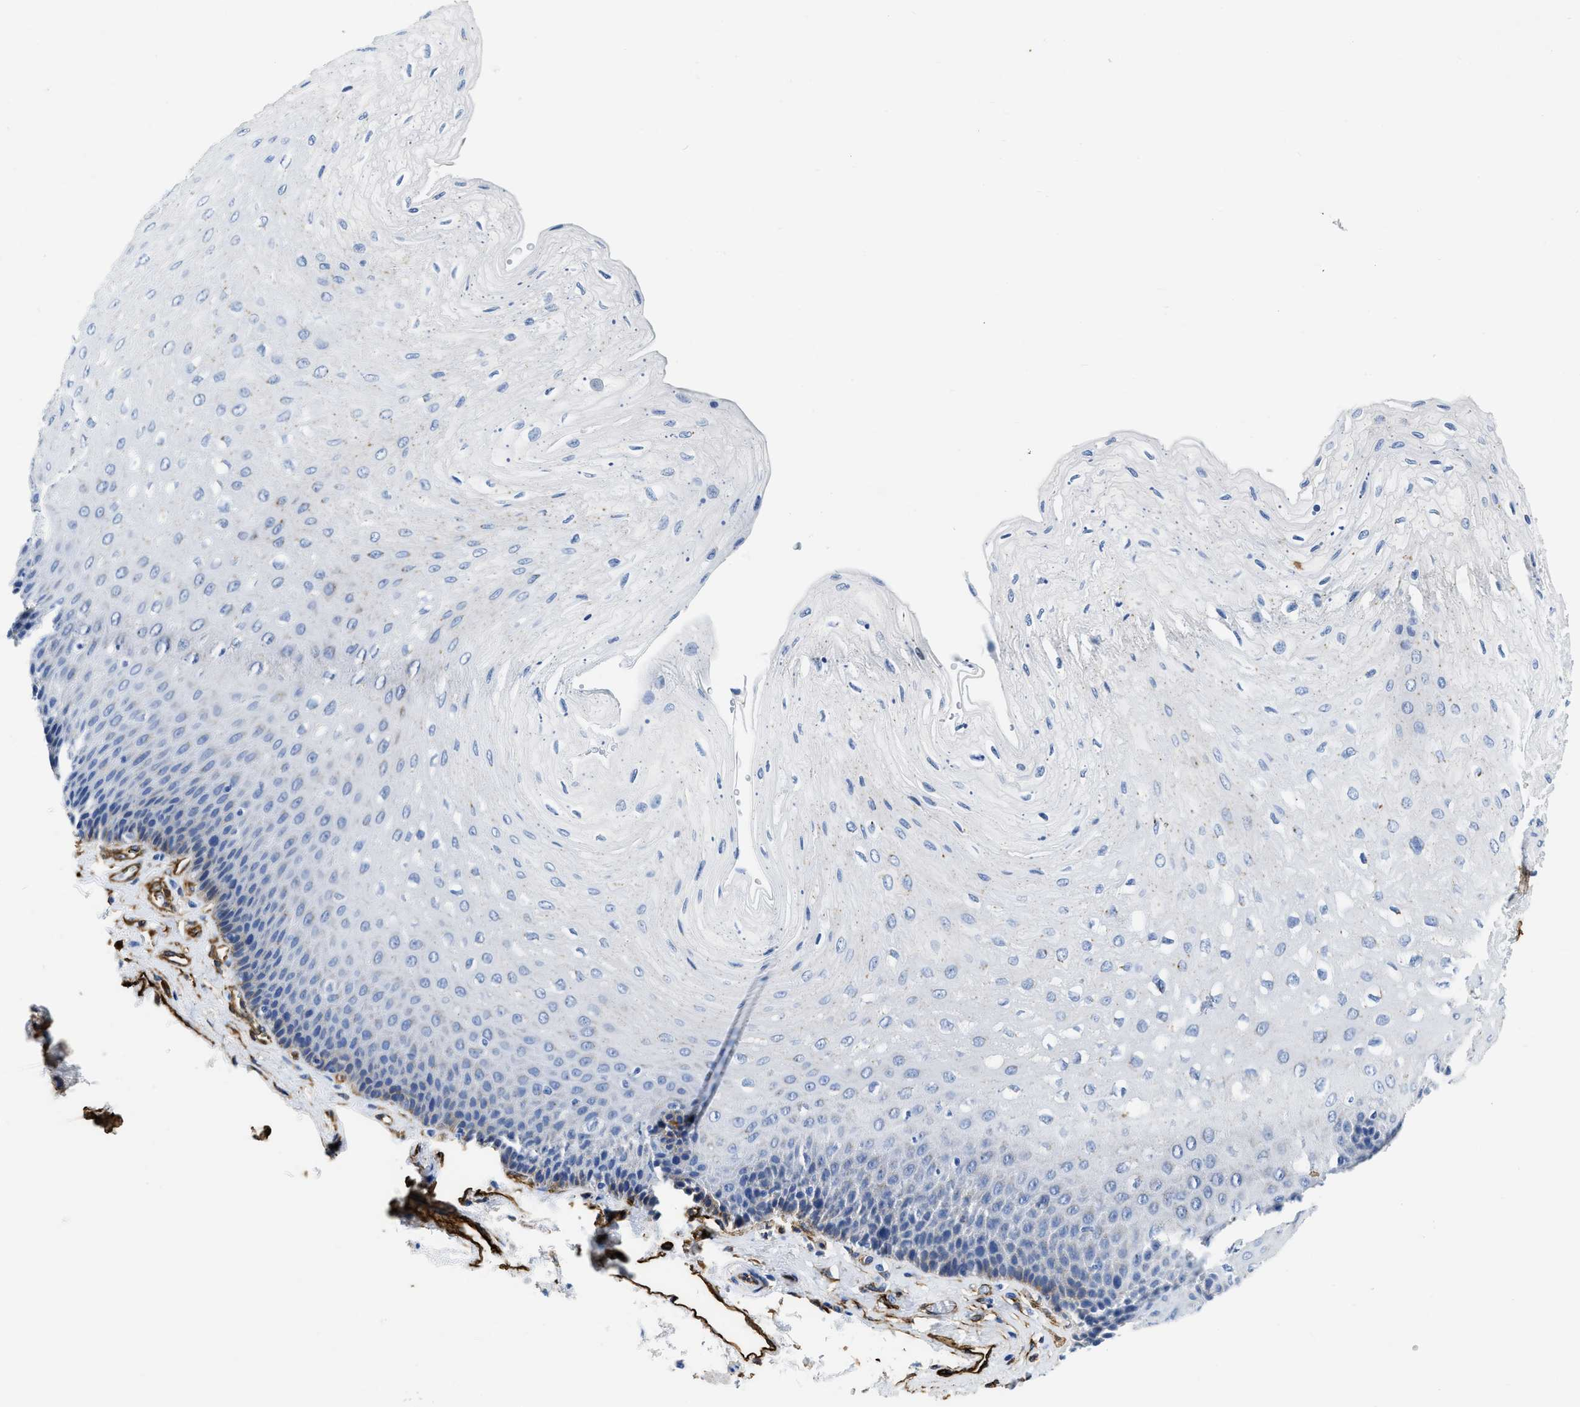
{"staining": {"intensity": "moderate", "quantity": "<25%", "location": "cytoplasmic/membranous"}, "tissue": "esophagus", "cell_type": "Squamous epithelial cells", "image_type": "normal", "snomed": [{"axis": "morphology", "description": "Normal tissue, NOS"}, {"axis": "topography", "description": "Esophagus"}], "caption": "Moderate cytoplasmic/membranous expression is seen in approximately <25% of squamous epithelial cells in benign esophagus.", "gene": "TVP23B", "patient": {"sex": "female", "age": 72}}